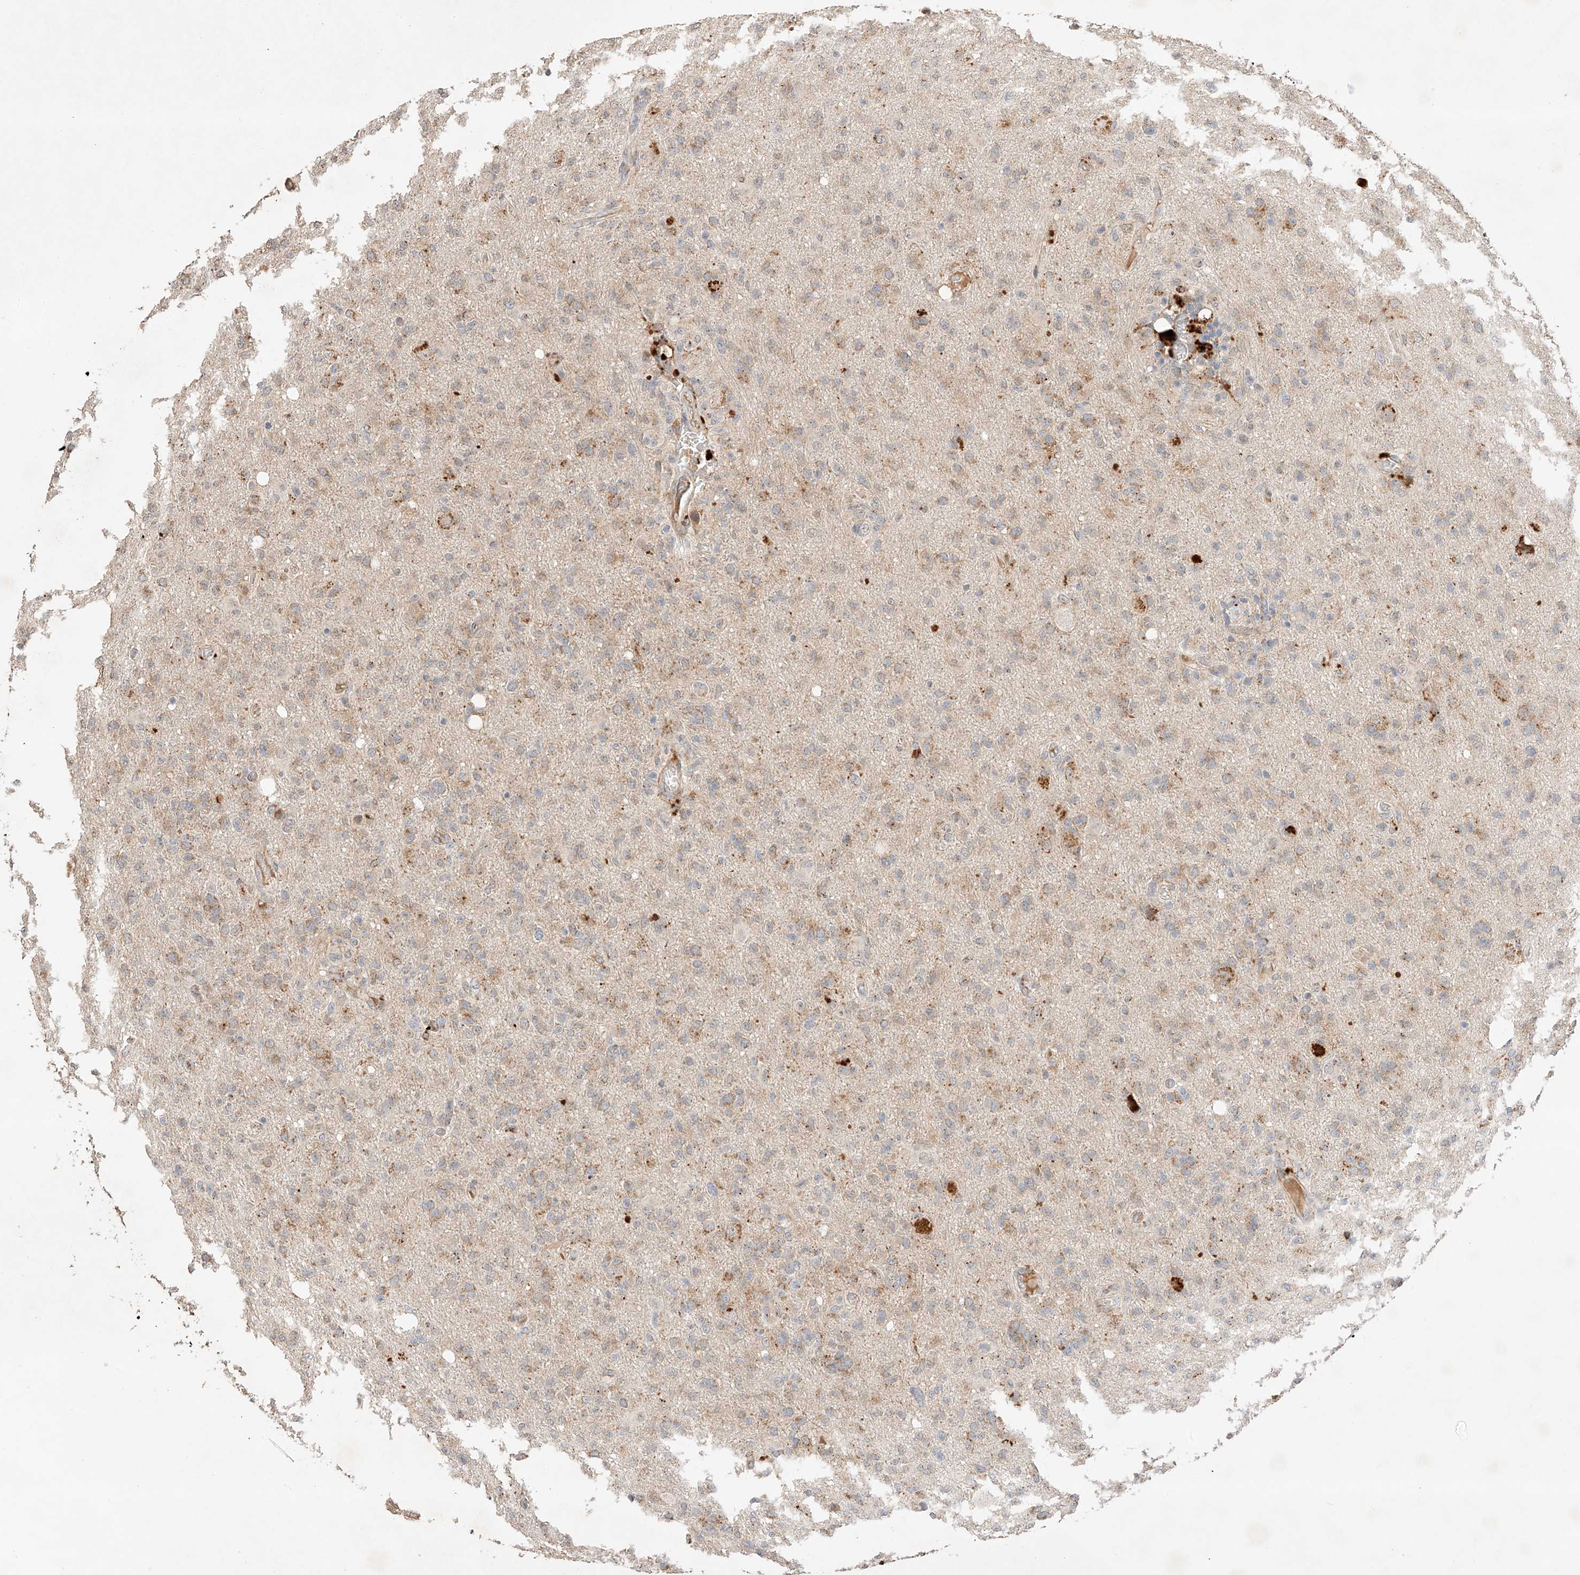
{"staining": {"intensity": "weak", "quantity": ">75%", "location": "cytoplasmic/membranous"}, "tissue": "glioma", "cell_type": "Tumor cells", "image_type": "cancer", "snomed": [{"axis": "morphology", "description": "Glioma, malignant, High grade"}, {"axis": "topography", "description": "Brain"}], "caption": "An image of human high-grade glioma (malignant) stained for a protein reveals weak cytoplasmic/membranous brown staining in tumor cells.", "gene": "SUSD6", "patient": {"sex": "female", "age": 57}}